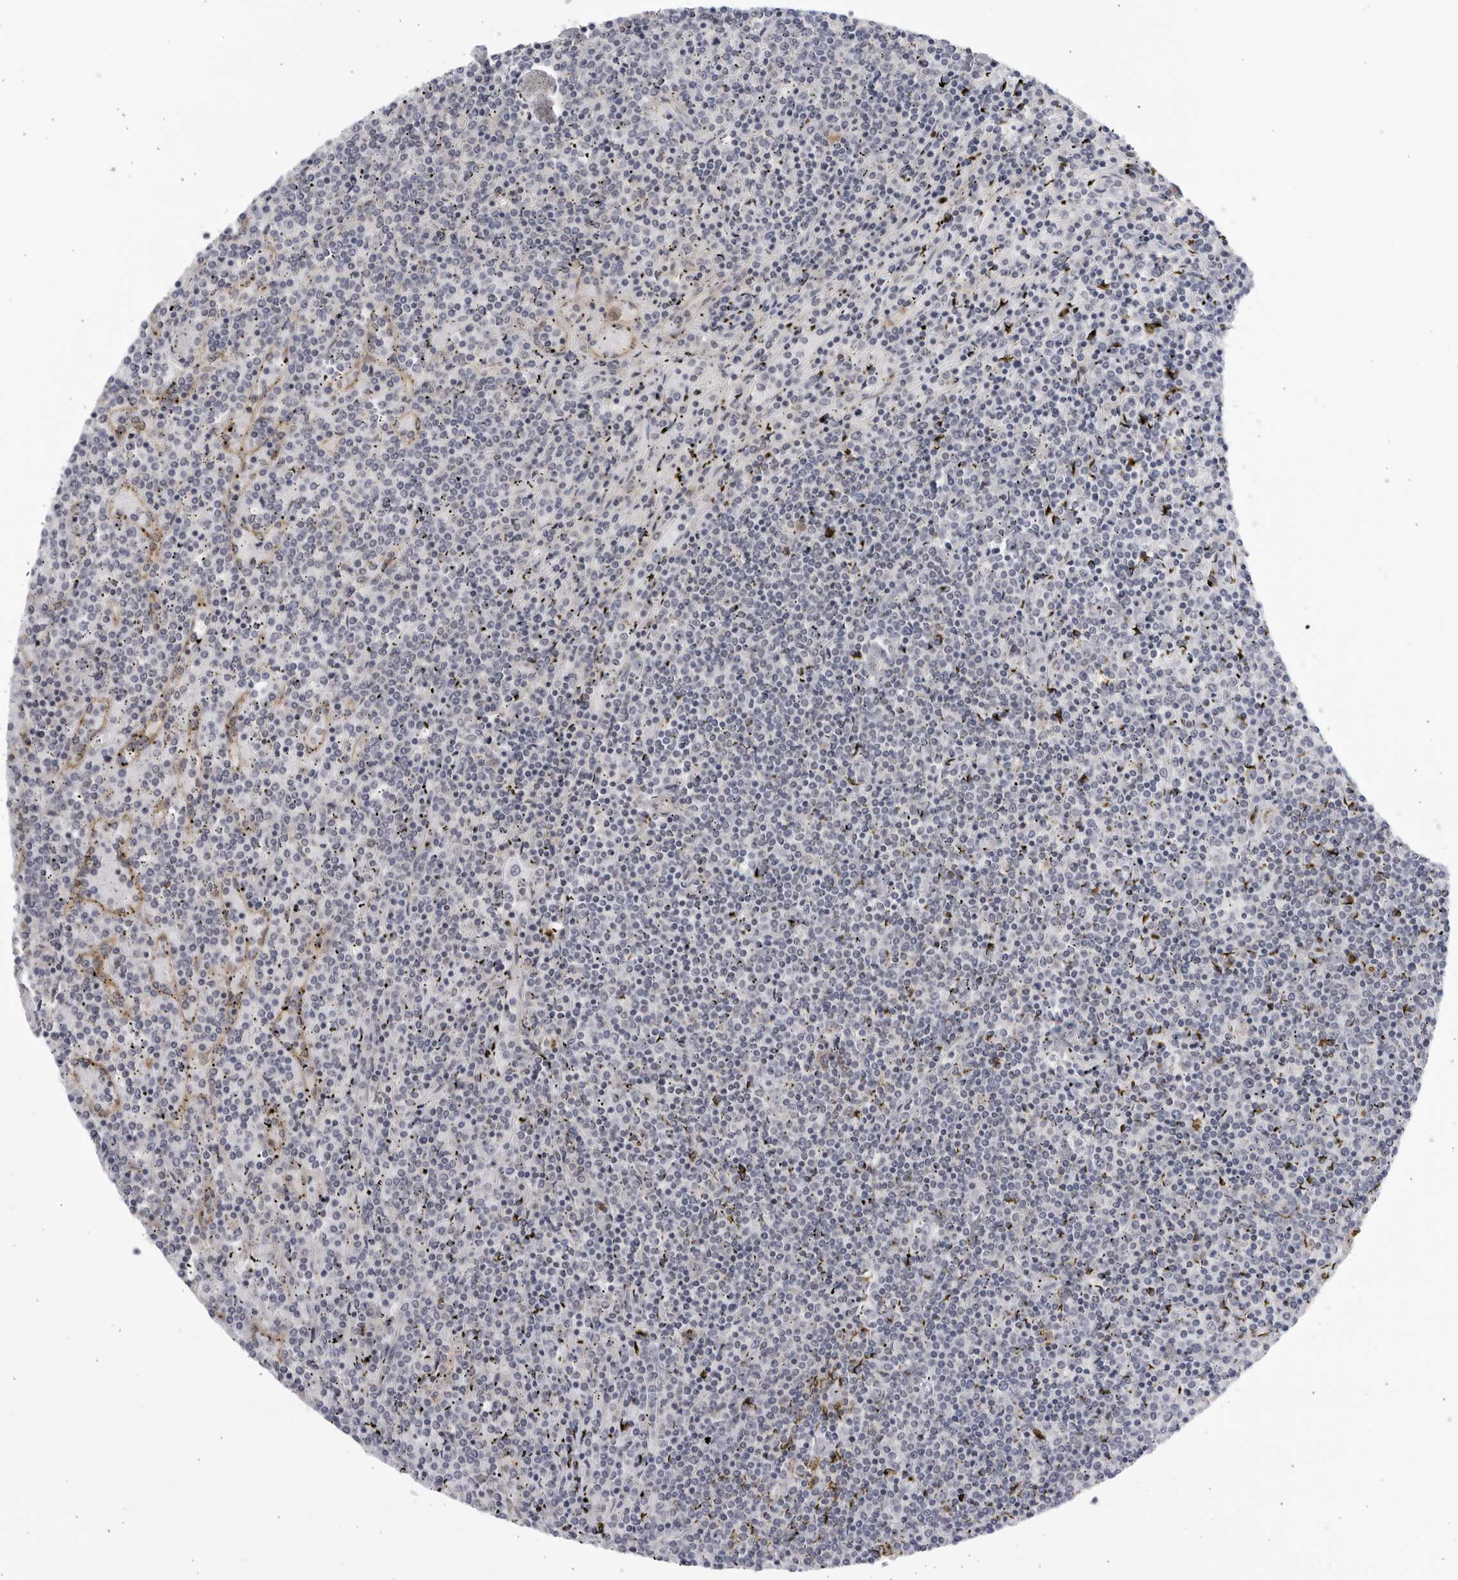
{"staining": {"intensity": "negative", "quantity": "none", "location": "none"}, "tissue": "lymphoma", "cell_type": "Tumor cells", "image_type": "cancer", "snomed": [{"axis": "morphology", "description": "Malignant lymphoma, non-Hodgkin's type, Low grade"}, {"axis": "topography", "description": "Spleen"}], "caption": "Immunohistochemistry (IHC) of human lymphoma demonstrates no staining in tumor cells.", "gene": "CNBD1", "patient": {"sex": "female", "age": 19}}